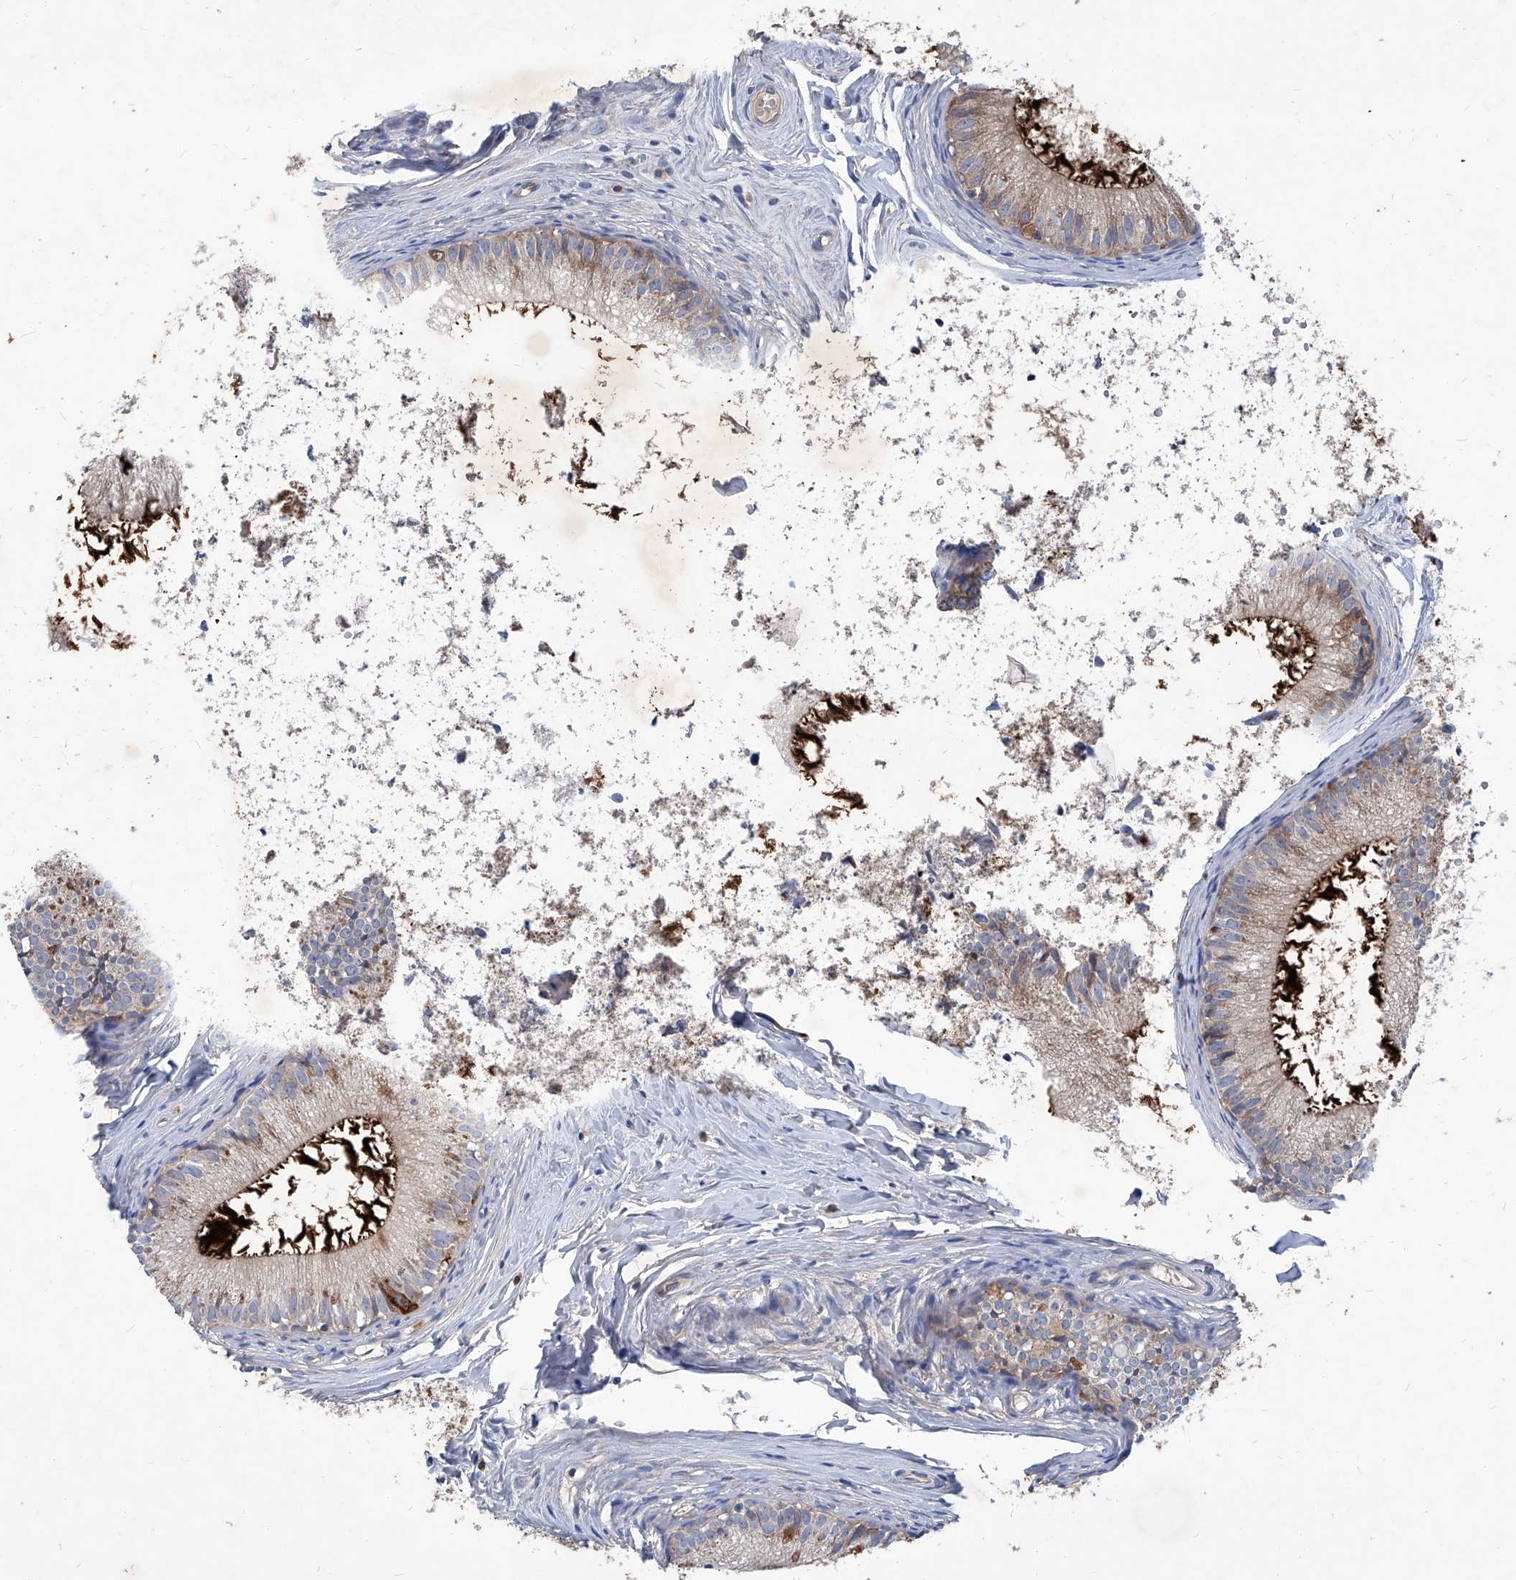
{"staining": {"intensity": "strong", "quantity": "25%-75%", "location": "cytoplasmic/membranous"}, "tissue": "epididymis", "cell_type": "Glandular cells", "image_type": "normal", "snomed": [{"axis": "morphology", "description": "Normal tissue, NOS"}, {"axis": "topography", "description": "Epididymis"}], "caption": "Strong cytoplasmic/membranous positivity for a protein is present in approximately 25%-75% of glandular cells of unremarkable epididymis using immunohistochemistry (IHC).", "gene": "EPHA8", "patient": {"sex": "male", "age": 34}}